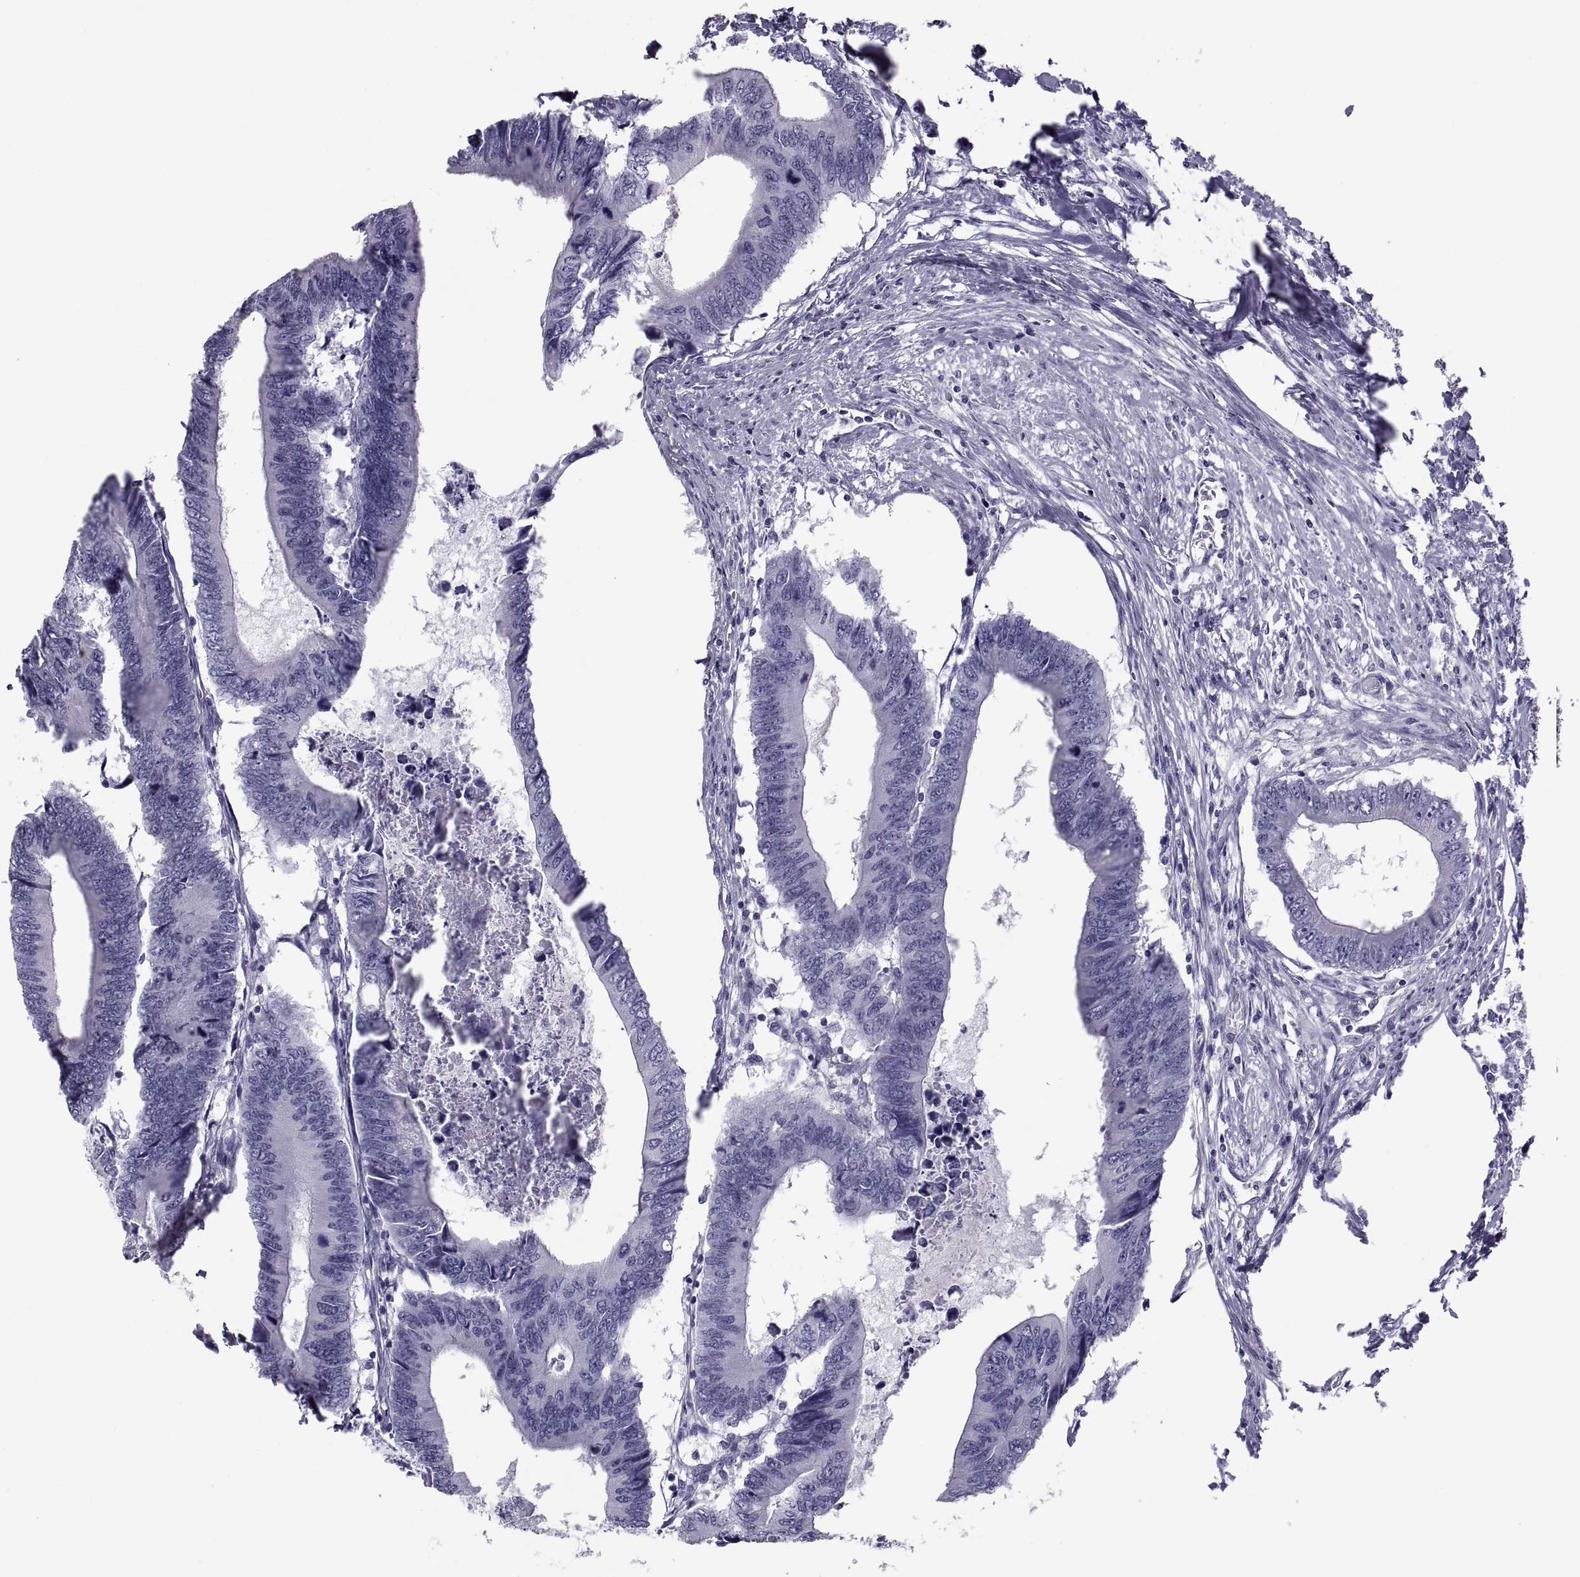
{"staining": {"intensity": "negative", "quantity": "none", "location": "none"}, "tissue": "colorectal cancer", "cell_type": "Tumor cells", "image_type": "cancer", "snomed": [{"axis": "morphology", "description": "Adenocarcinoma, NOS"}, {"axis": "topography", "description": "Colon"}], "caption": "Immunohistochemistry photomicrograph of neoplastic tissue: human colorectal cancer stained with DAB (3,3'-diaminobenzidine) displays no significant protein staining in tumor cells.", "gene": "CRISP1", "patient": {"sex": "male", "age": 53}}